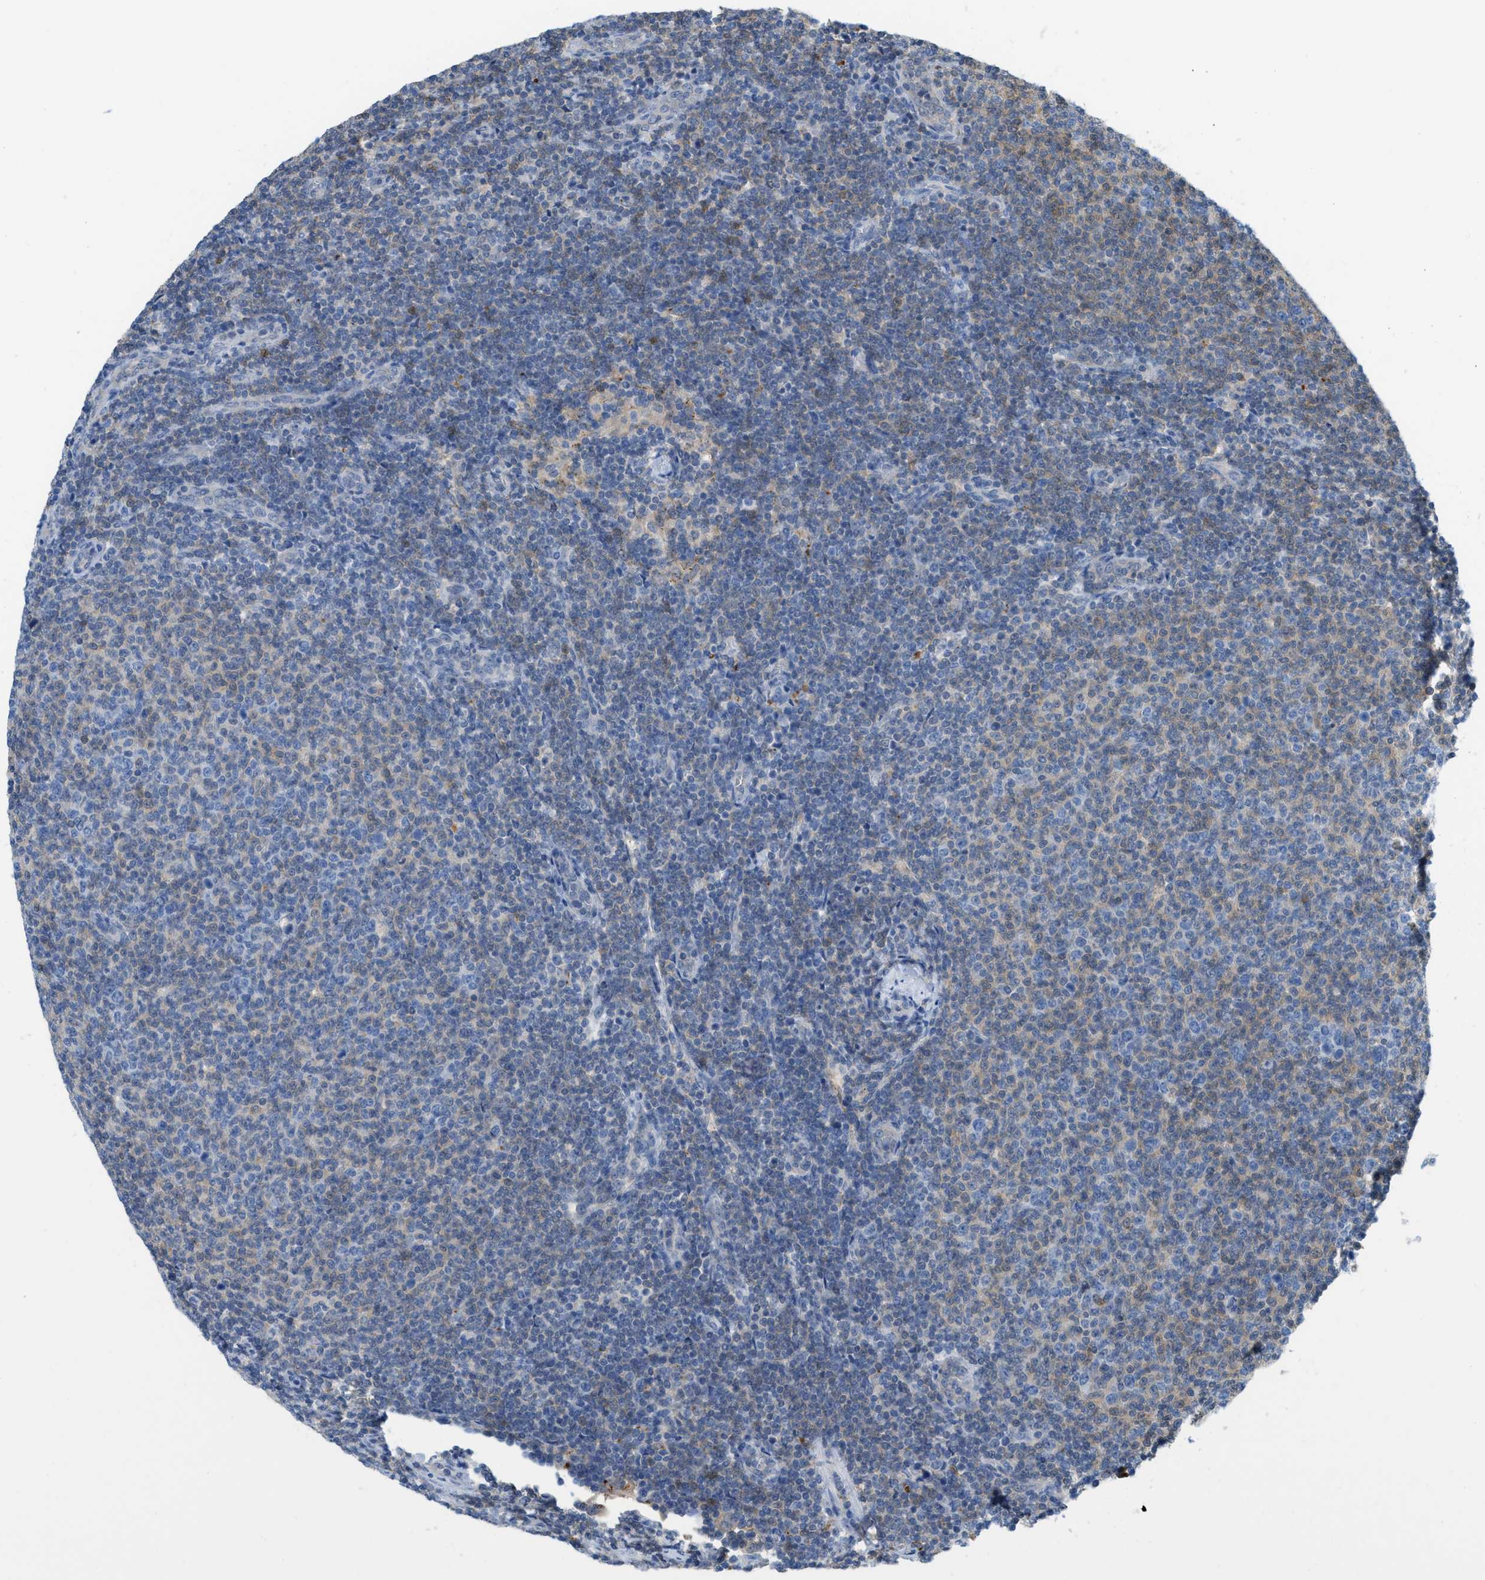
{"staining": {"intensity": "weak", "quantity": "<25%", "location": "cytoplasmic/membranous"}, "tissue": "lymphoma", "cell_type": "Tumor cells", "image_type": "cancer", "snomed": [{"axis": "morphology", "description": "Malignant lymphoma, non-Hodgkin's type, Low grade"}, {"axis": "topography", "description": "Lymph node"}], "caption": "Immunohistochemistry (IHC) of low-grade malignant lymphoma, non-Hodgkin's type reveals no positivity in tumor cells.", "gene": "CSTB", "patient": {"sex": "male", "age": 66}}